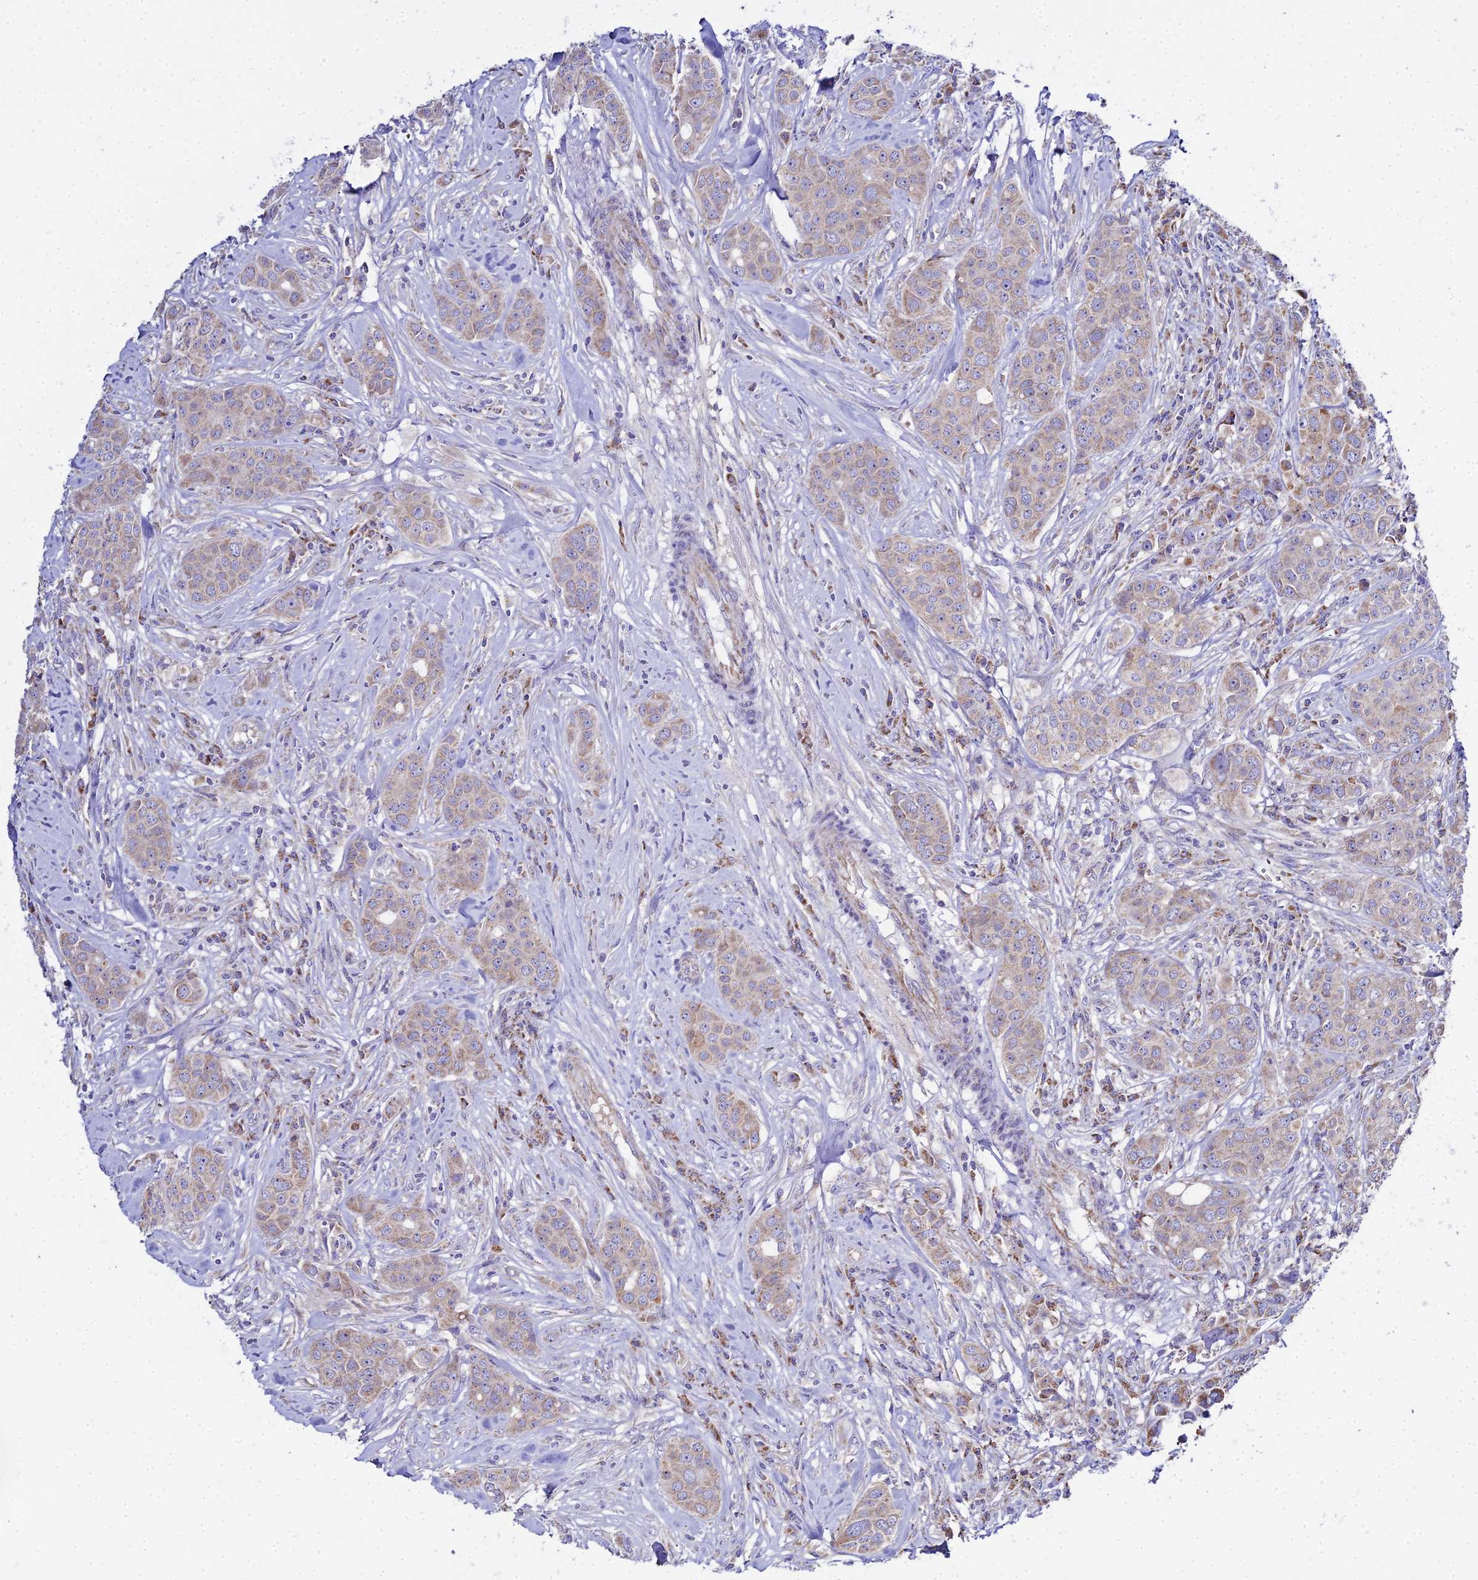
{"staining": {"intensity": "weak", "quantity": "25%-75%", "location": "cytoplasmic/membranous"}, "tissue": "breast cancer", "cell_type": "Tumor cells", "image_type": "cancer", "snomed": [{"axis": "morphology", "description": "Duct carcinoma"}, {"axis": "topography", "description": "Breast"}], "caption": "Protein analysis of breast cancer (infiltrating ductal carcinoma) tissue reveals weak cytoplasmic/membranous staining in about 25%-75% of tumor cells. (DAB (3,3'-diaminobenzidine) = brown stain, brightfield microscopy at high magnification).", "gene": "TYW5", "patient": {"sex": "female", "age": 43}}